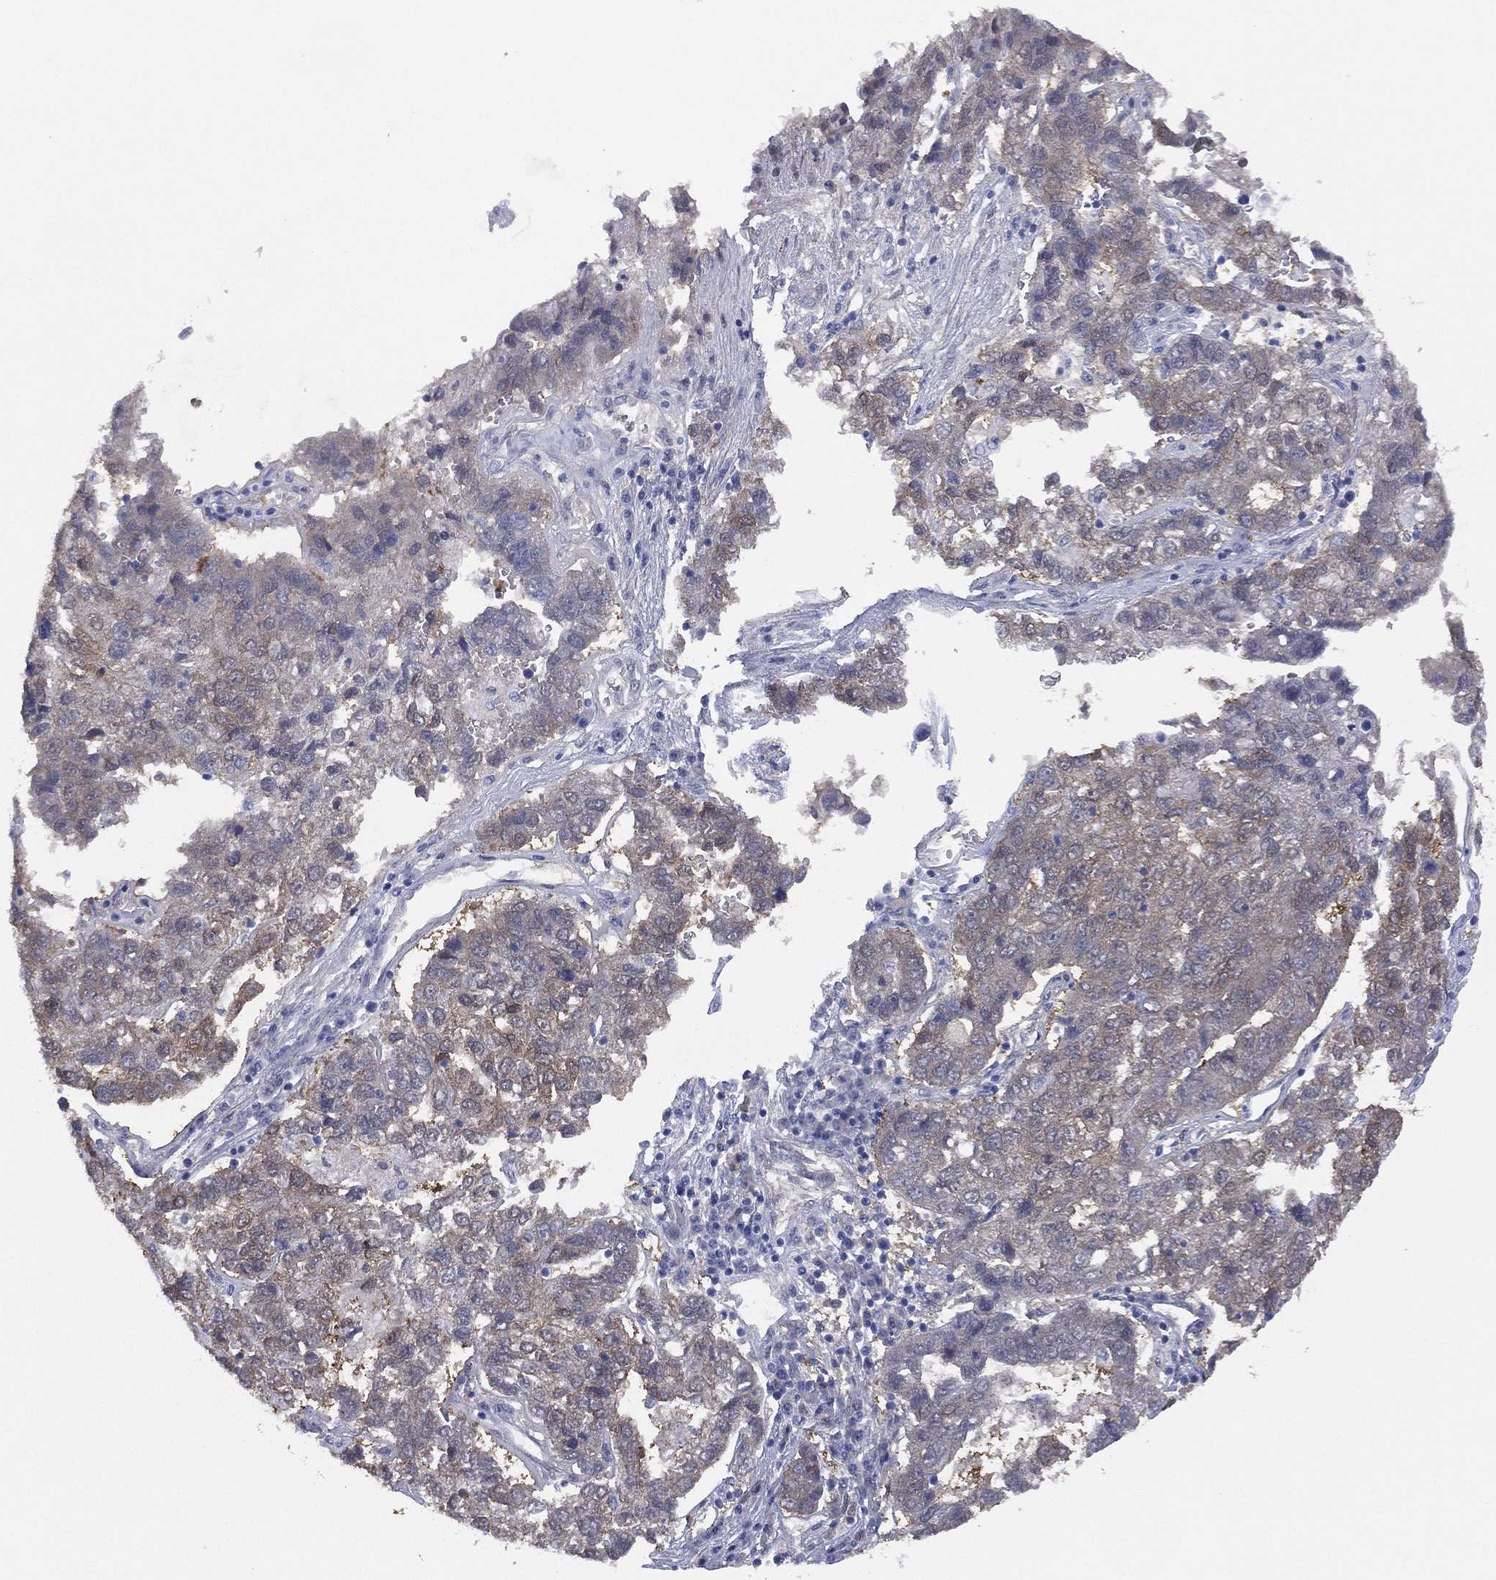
{"staining": {"intensity": "negative", "quantity": "none", "location": "none"}, "tissue": "pancreatic cancer", "cell_type": "Tumor cells", "image_type": "cancer", "snomed": [{"axis": "morphology", "description": "Adenocarcinoma, NOS"}, {"axis": "topography", "description": "Pancreas"}], "caption": "Micrograph shows no significant protein staining in tumor cells of adenocarcinoma (pancreatic). The staining was performed using DAB to visualize the protein expression in brown, while the nuclei were stained in blue with hematoxylin (Magnification: 20x).", "gene": "DDAH1", "patient": {"sex": "female", "age": 61}}